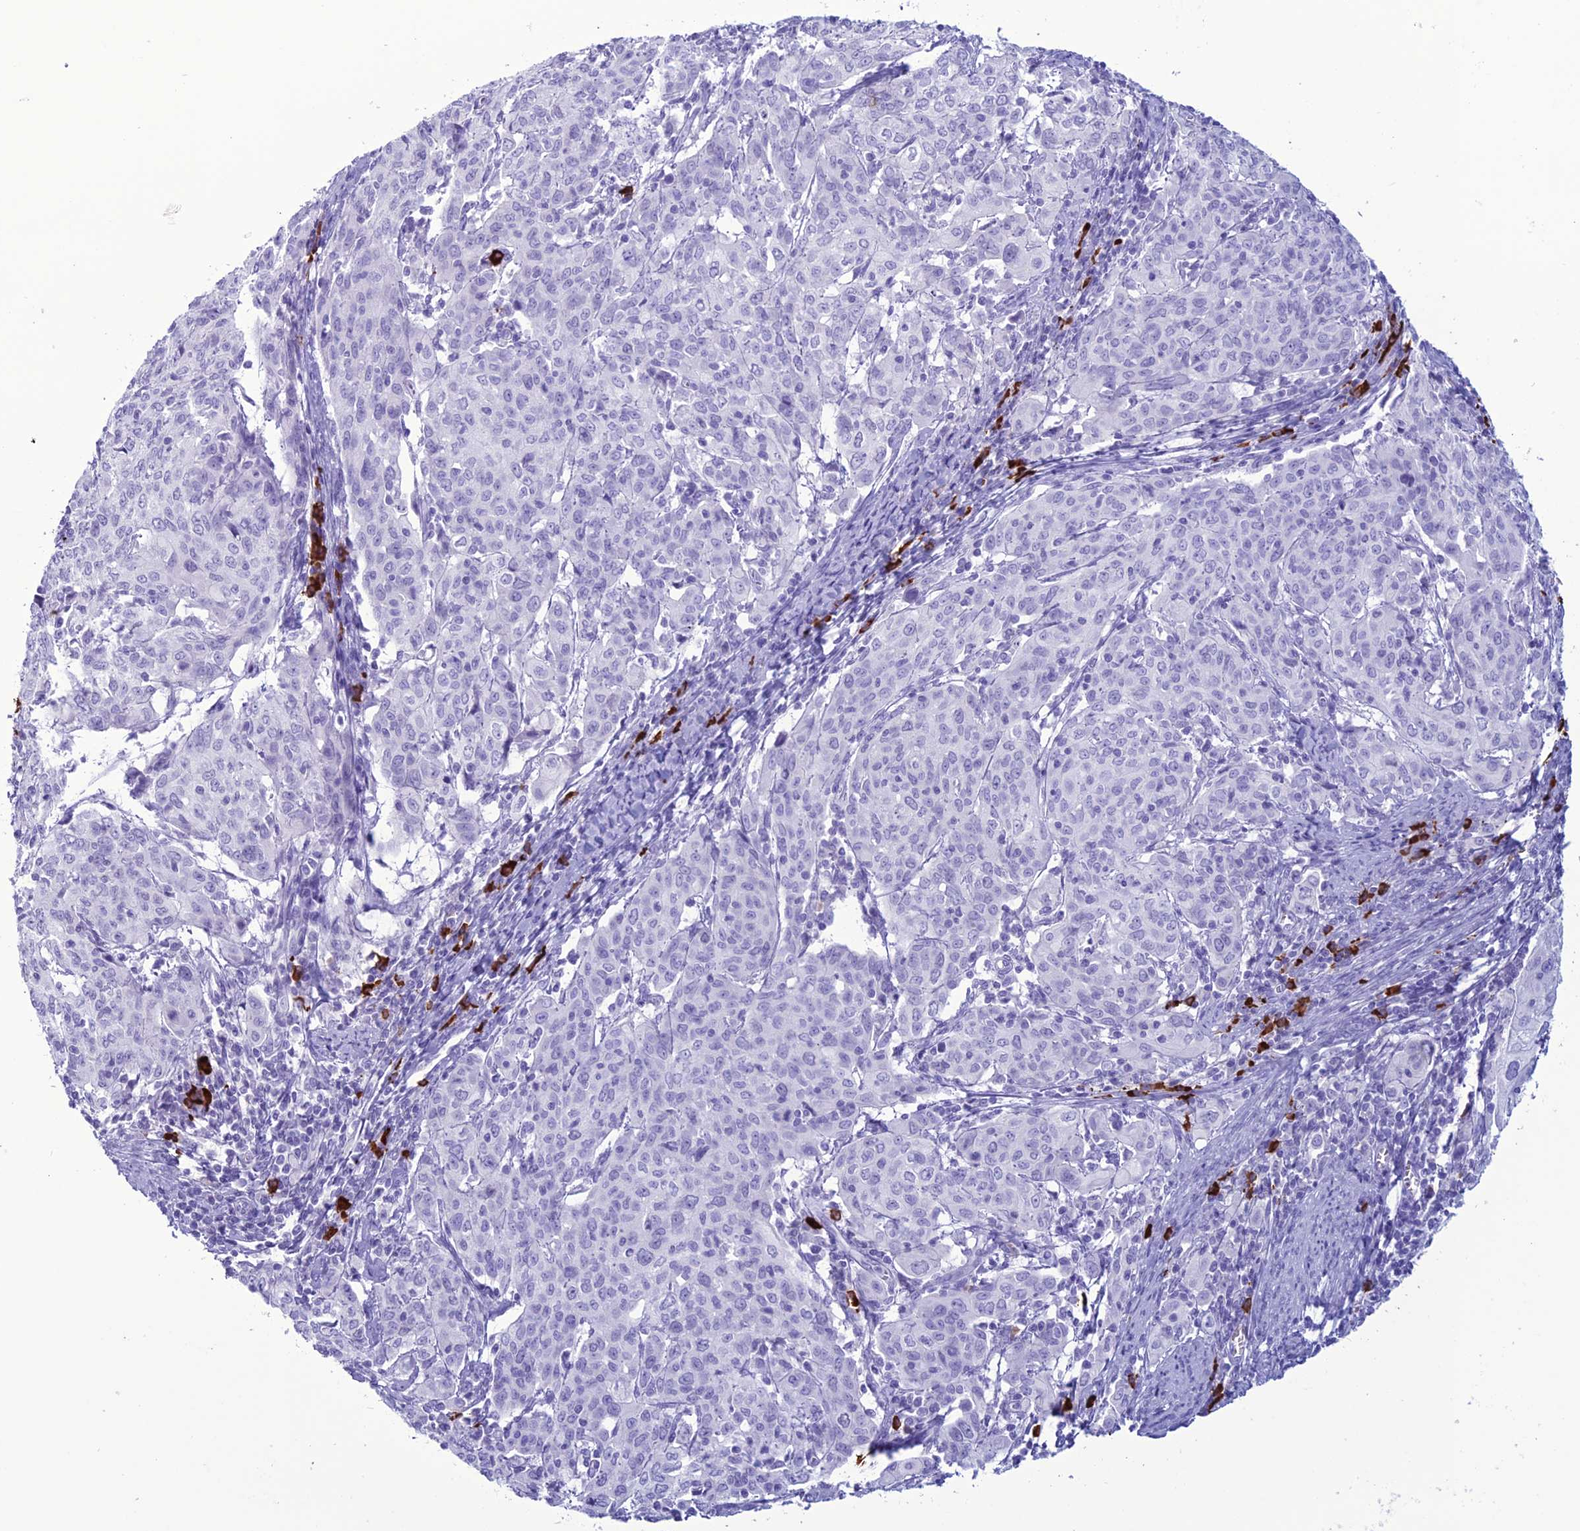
{"staining": {"intensity": "negative", "quantity": "none", "location": "none"}, "tissue": "cervical cancer", "cell_type": "Tumor cells", "image_type": "cancer", "snomed": [{"axis": "morphology", "description": "Squamous cell carcinoma, NOS"}, {"axis": "topography", "description": "Cervix"}], "caption": "There is no significant staining in tumor cells of cervical cancer.", "gene": "MZB1", "patient": {"sex": "female", "age": 67}}